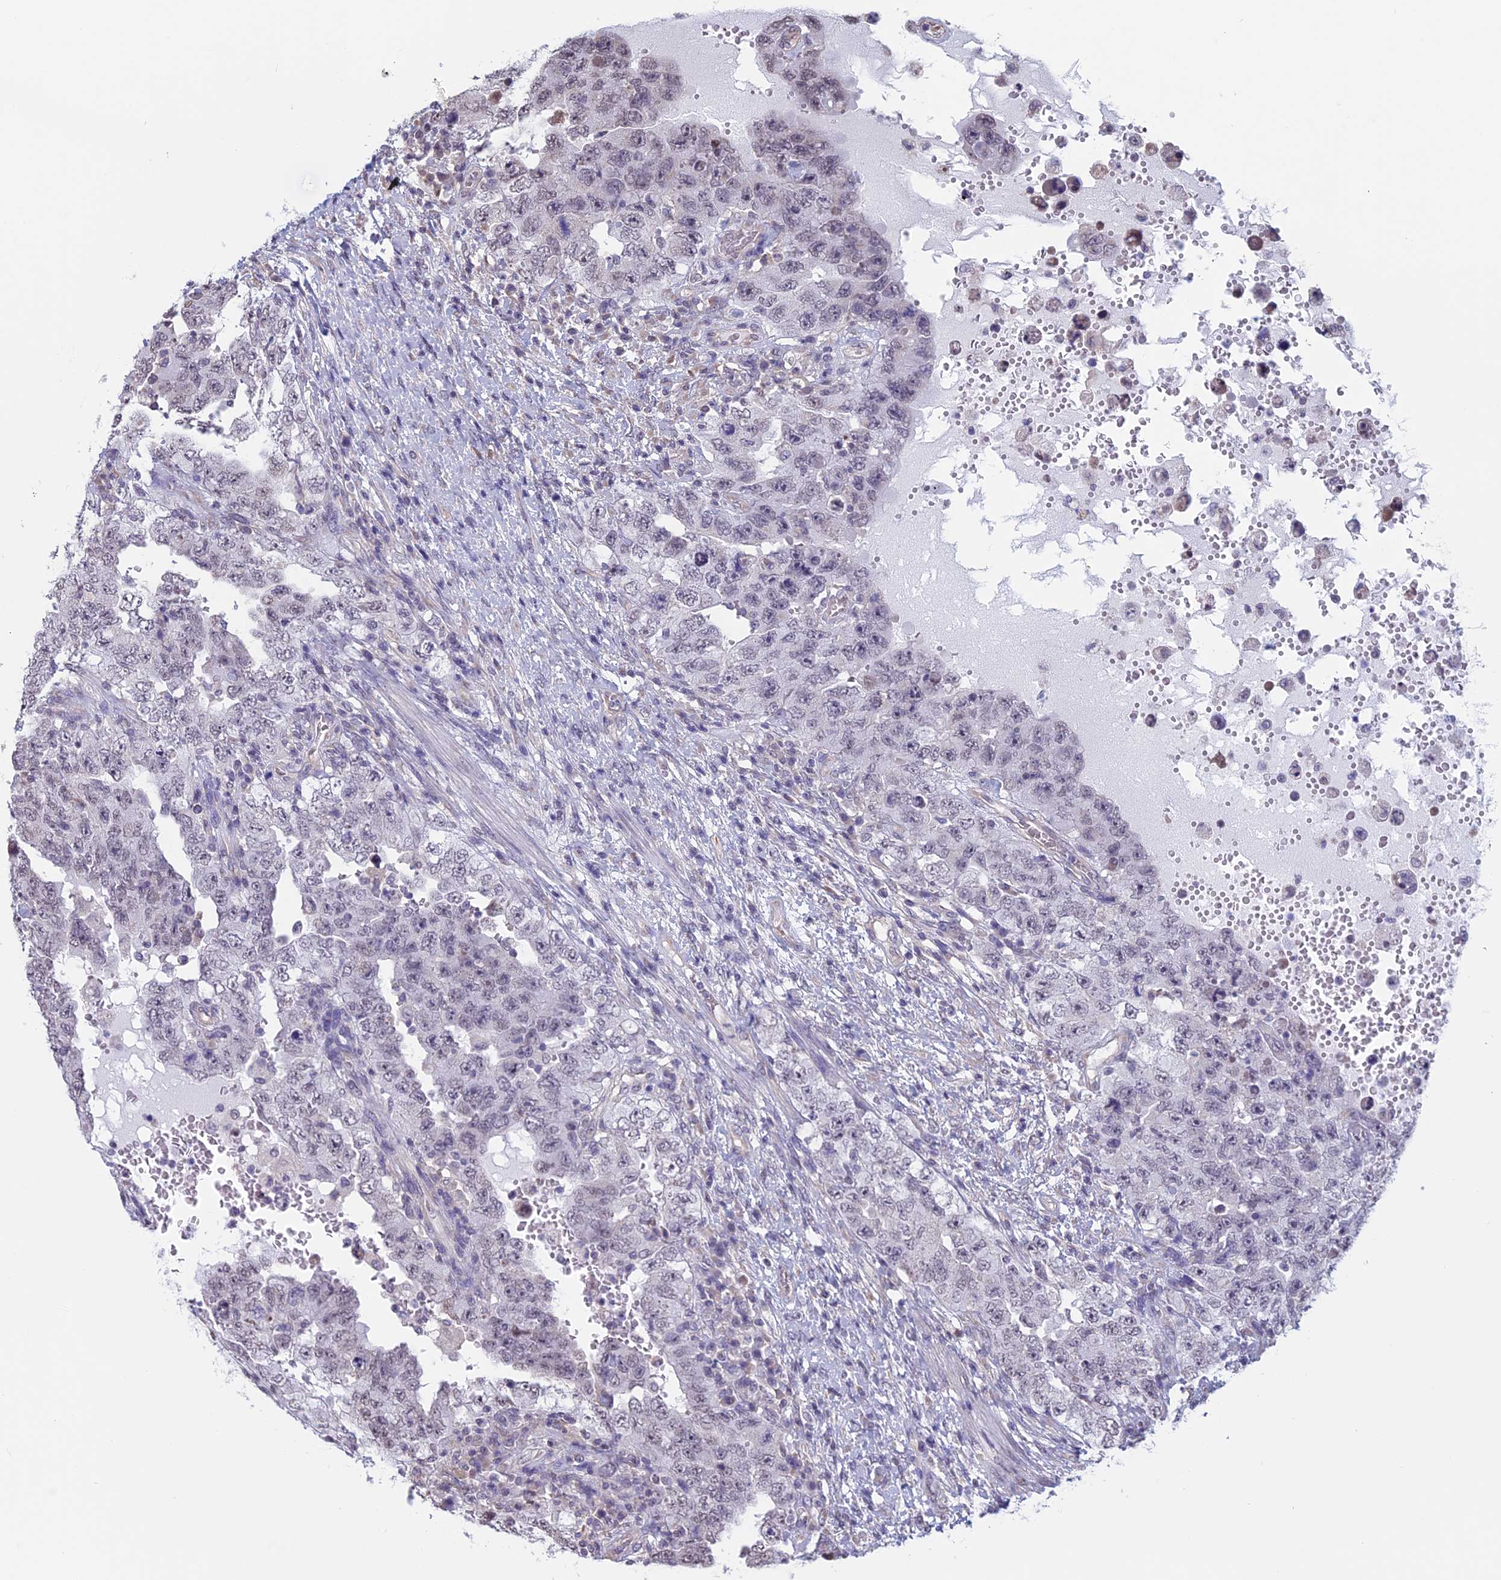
{"staining": {"intensity": "weak", "quantity": "<25%", "location": "nuclear"}, "tissue": "testis cancer", "cell_type": "Tumor cells", "image_type": "cancer", "snomed": [{"axis": "morphology", "description": "Carcinoma, Embryonal, NOS"}, {"axis": "topography", "description": "Testis"}], "caption": "High magnification brightfield microscopy of testis cancer stained with DAB (brown) and counterstained with hematoxylin (blue): tumor cells show no significant staining.", "gene": "SLC1A6", "patient": {"sex": "male", "age": 26}}